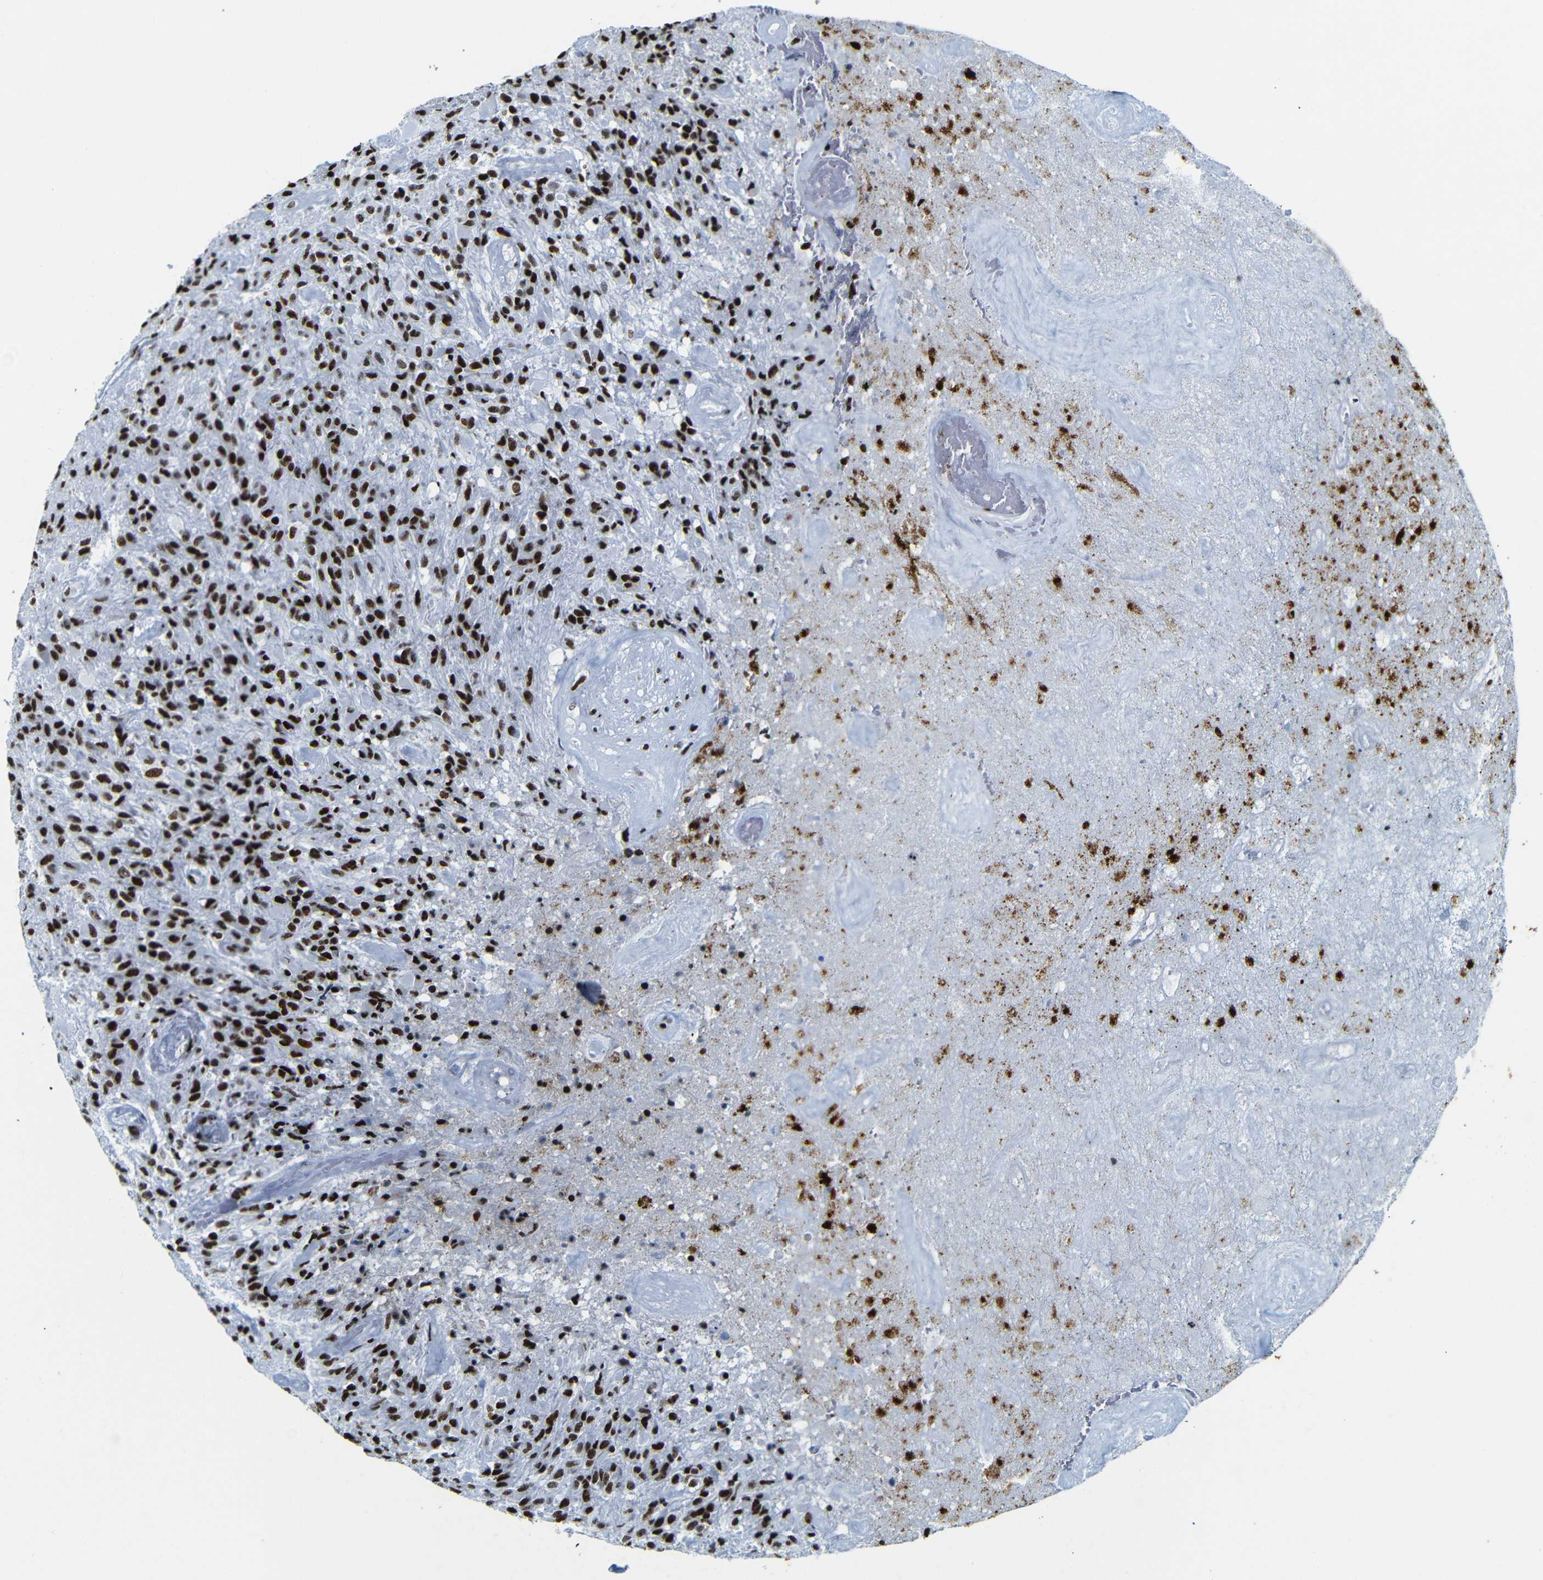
{"staining": {"intensity": "strong", "quantity": ">75%", "location": "nuclear"}, "tissue": "glioma", "cell_type": "Tumor cells", "image_type": "cancer", "snomed": [{"axis": "morphology", "description": "Glioma, malignant, High grade"}, {"axis": "topography", "description": "Brain"}], "caption": "A high-resolution micrograph shows immunohistochemistry (IHC) staining of glioma, which displays strong nuclear positivity in about >75% of tumor cells. Using DAB (3,3'-diaminobenzidine) (brown) and hematoxylin (blue) stains, captured at high magnification using brightfield microscopy.", "gene": "SRSF1", "patient": {"sex": "male", "age": 71}}